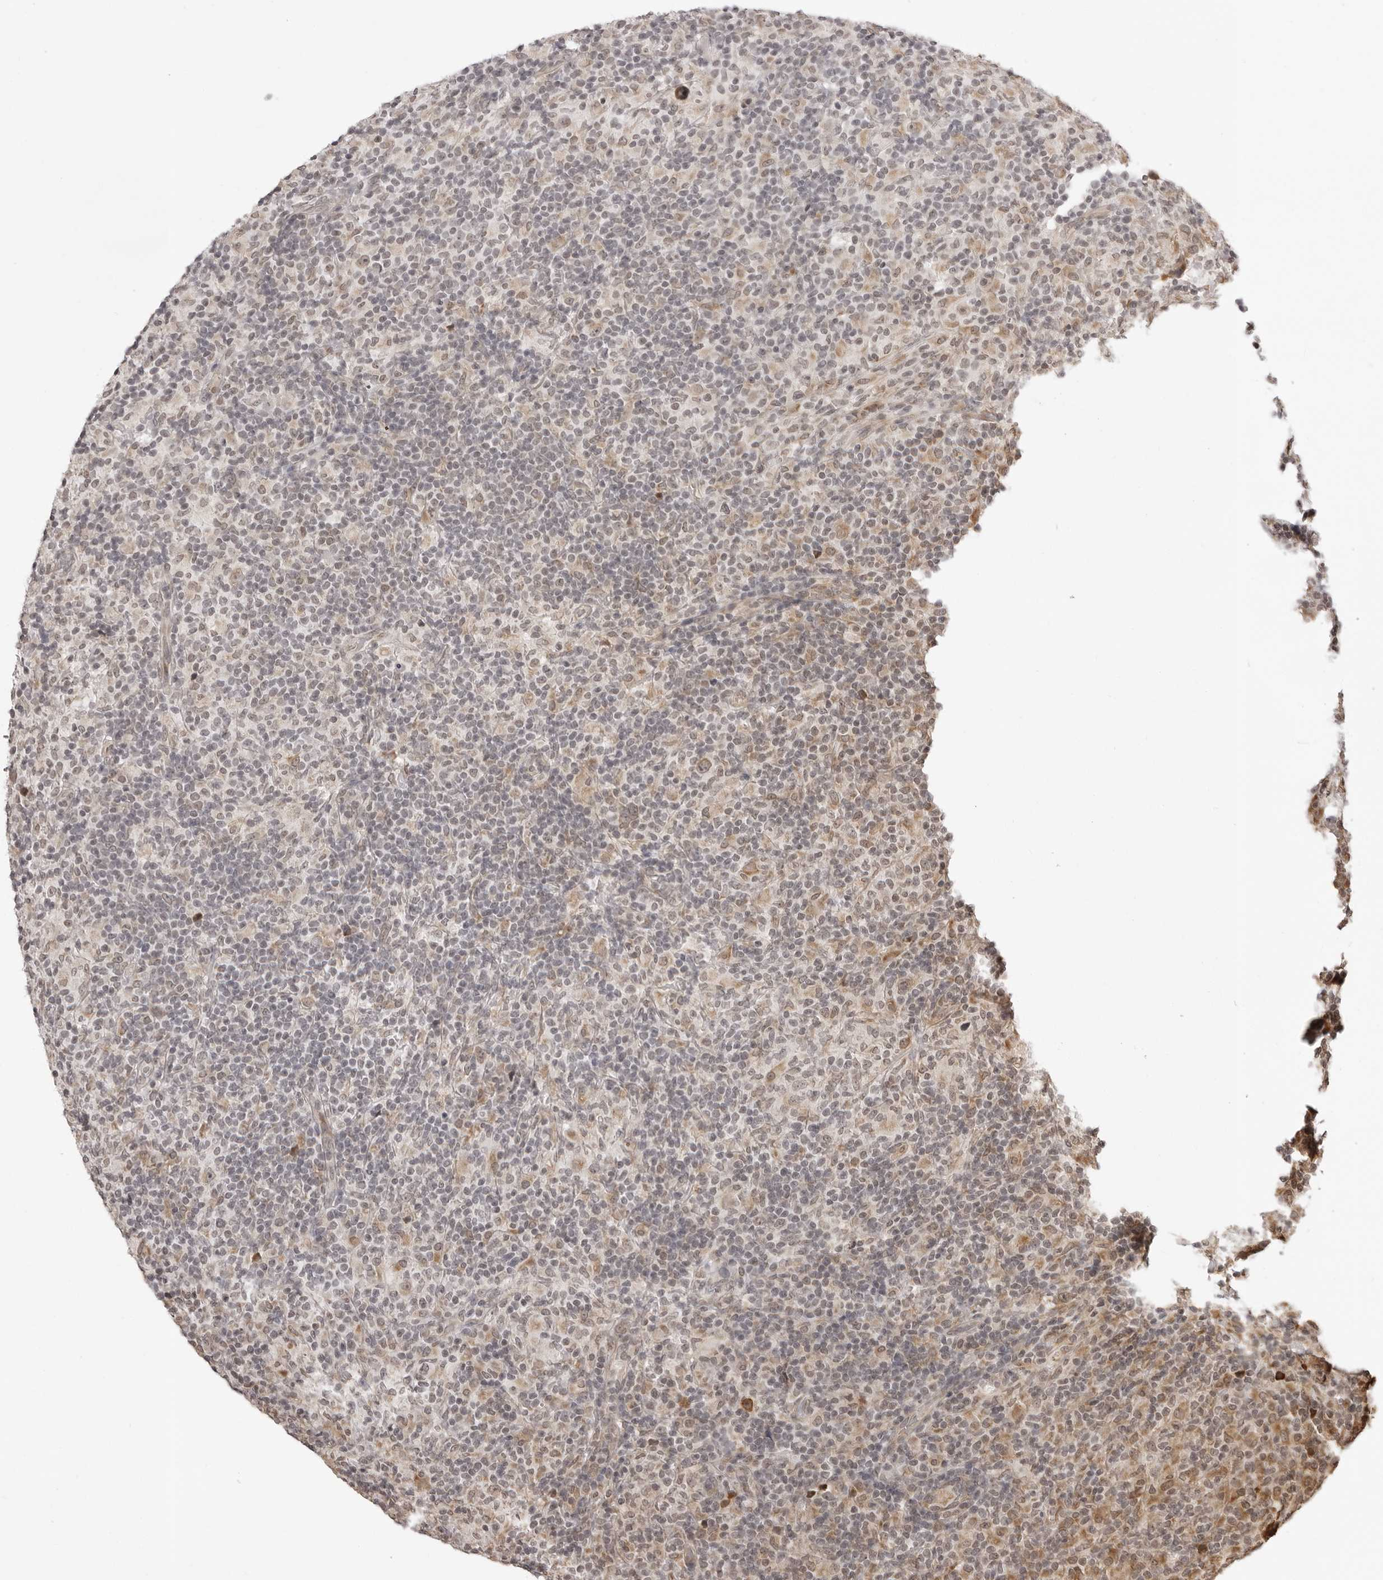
{"staining": {"intensity": "weak", "quantity": "25%-75%", "location": "cytoplasmic/membranous"}, "tissue": "lymphoma", "cell_type": "Tumor cells", "image_type": "cancer", "snomed": [{"axis": "morphology", "description": "Hodgkin's disease, NOS"}, {"axis": "topography", "description": "Lymph node"}], "caption": "Lymphoma tissue reveals weak cytoplasmic/membranous expression in about 25%-75% of tumor cells, visualized by immunohistochemistry.", "gene": "ZC3H11A", "patient": {"sex": "male", "age": 70}}